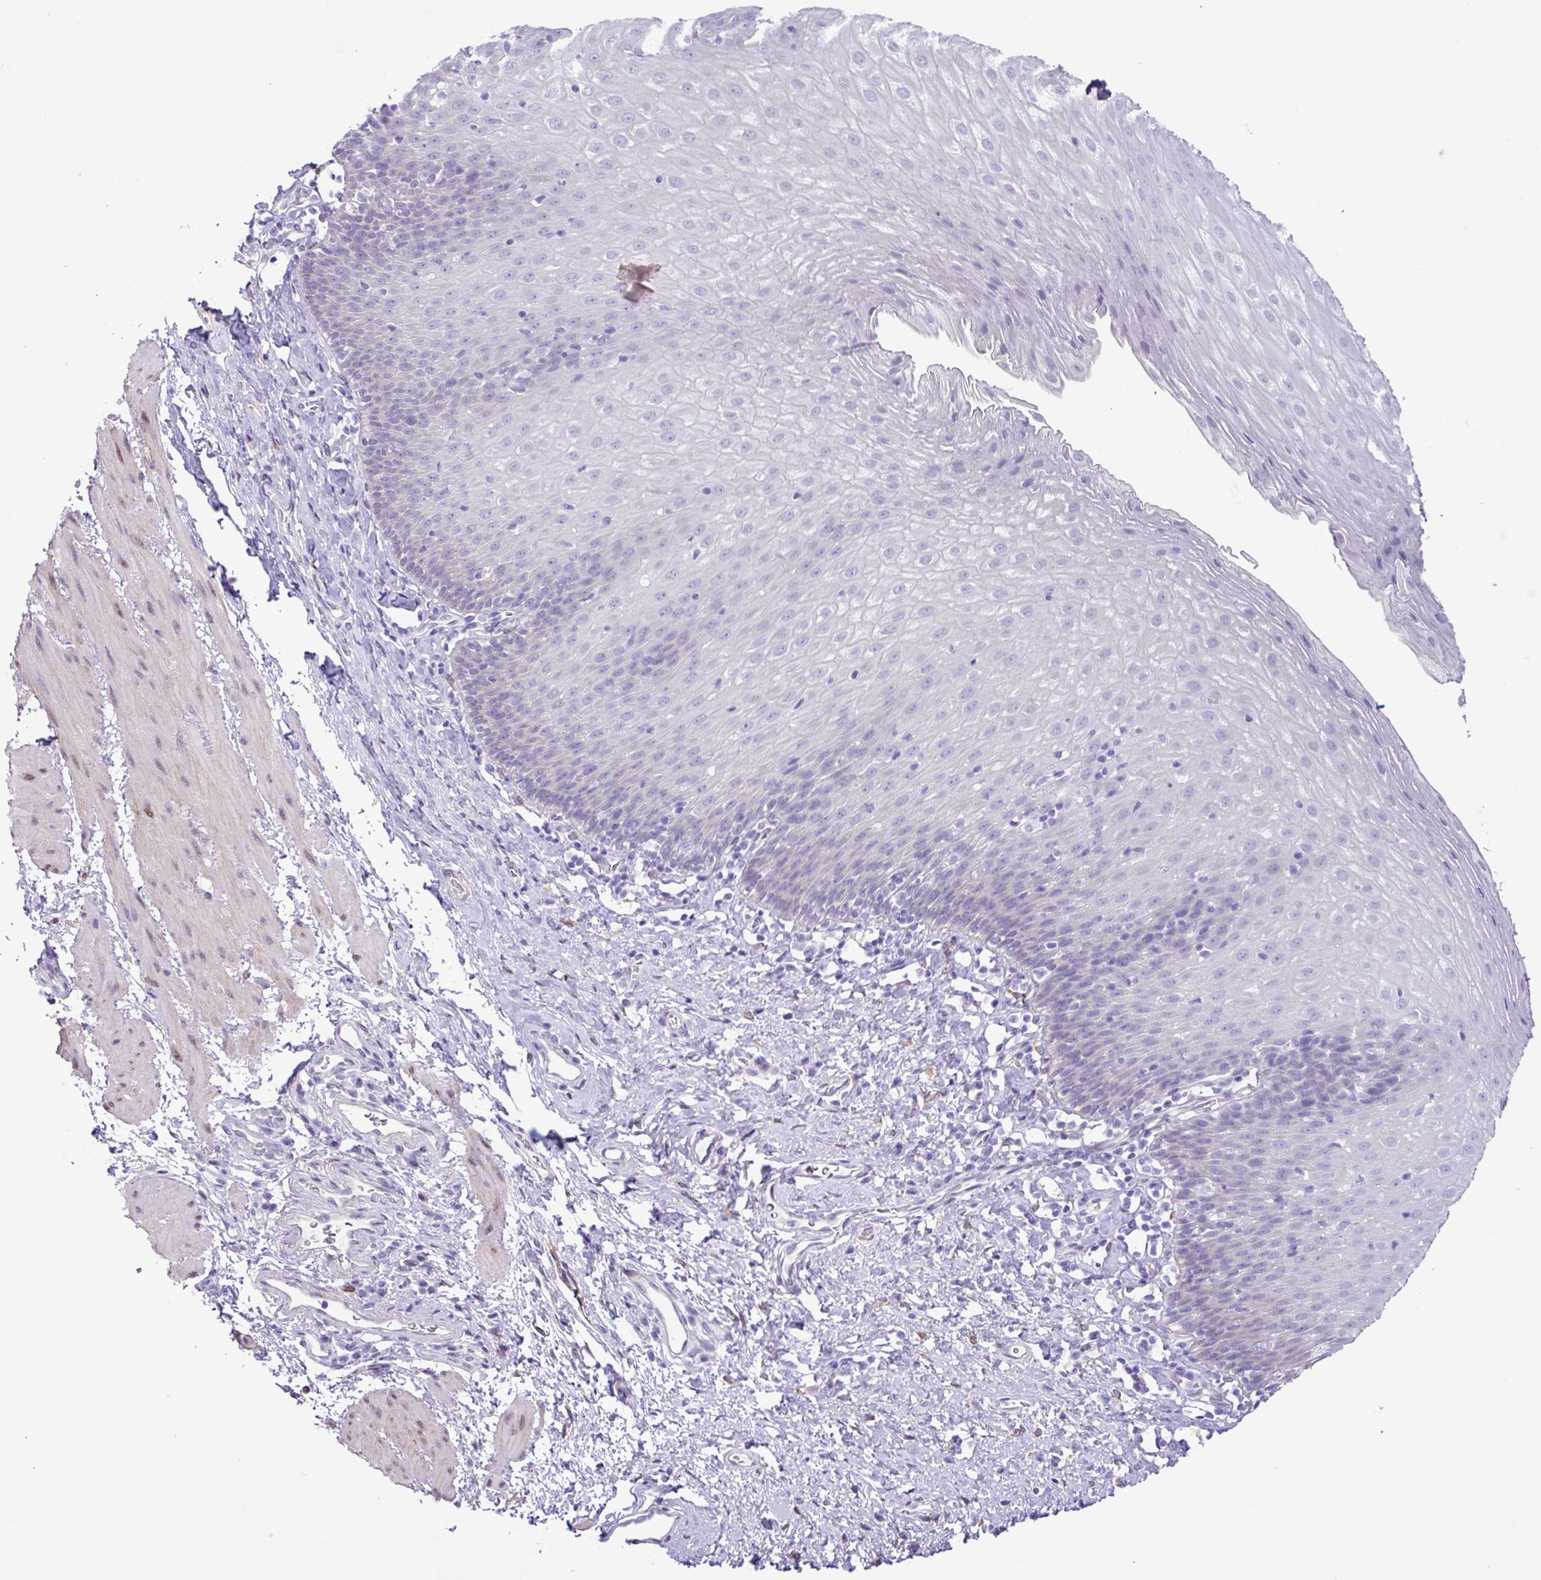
{"staining": {"intensity": "negative", "quantity": "none", "location": "none"}, "tissue": "esophagus", "cell_type": "Squamous epithelial cells", "image_type": "normal", "snomed": [{"axis": "morphology", "description": "Normal tissue, NOS"}, {"axis": "topography", "description": "Esophagus"}], "caption": "Protein analysis of normal esophagus exhibits no significant staining in squamous epithelial cells.", "gene": "SLC38A1", "patient": {"sex": "female", "age": 61}}